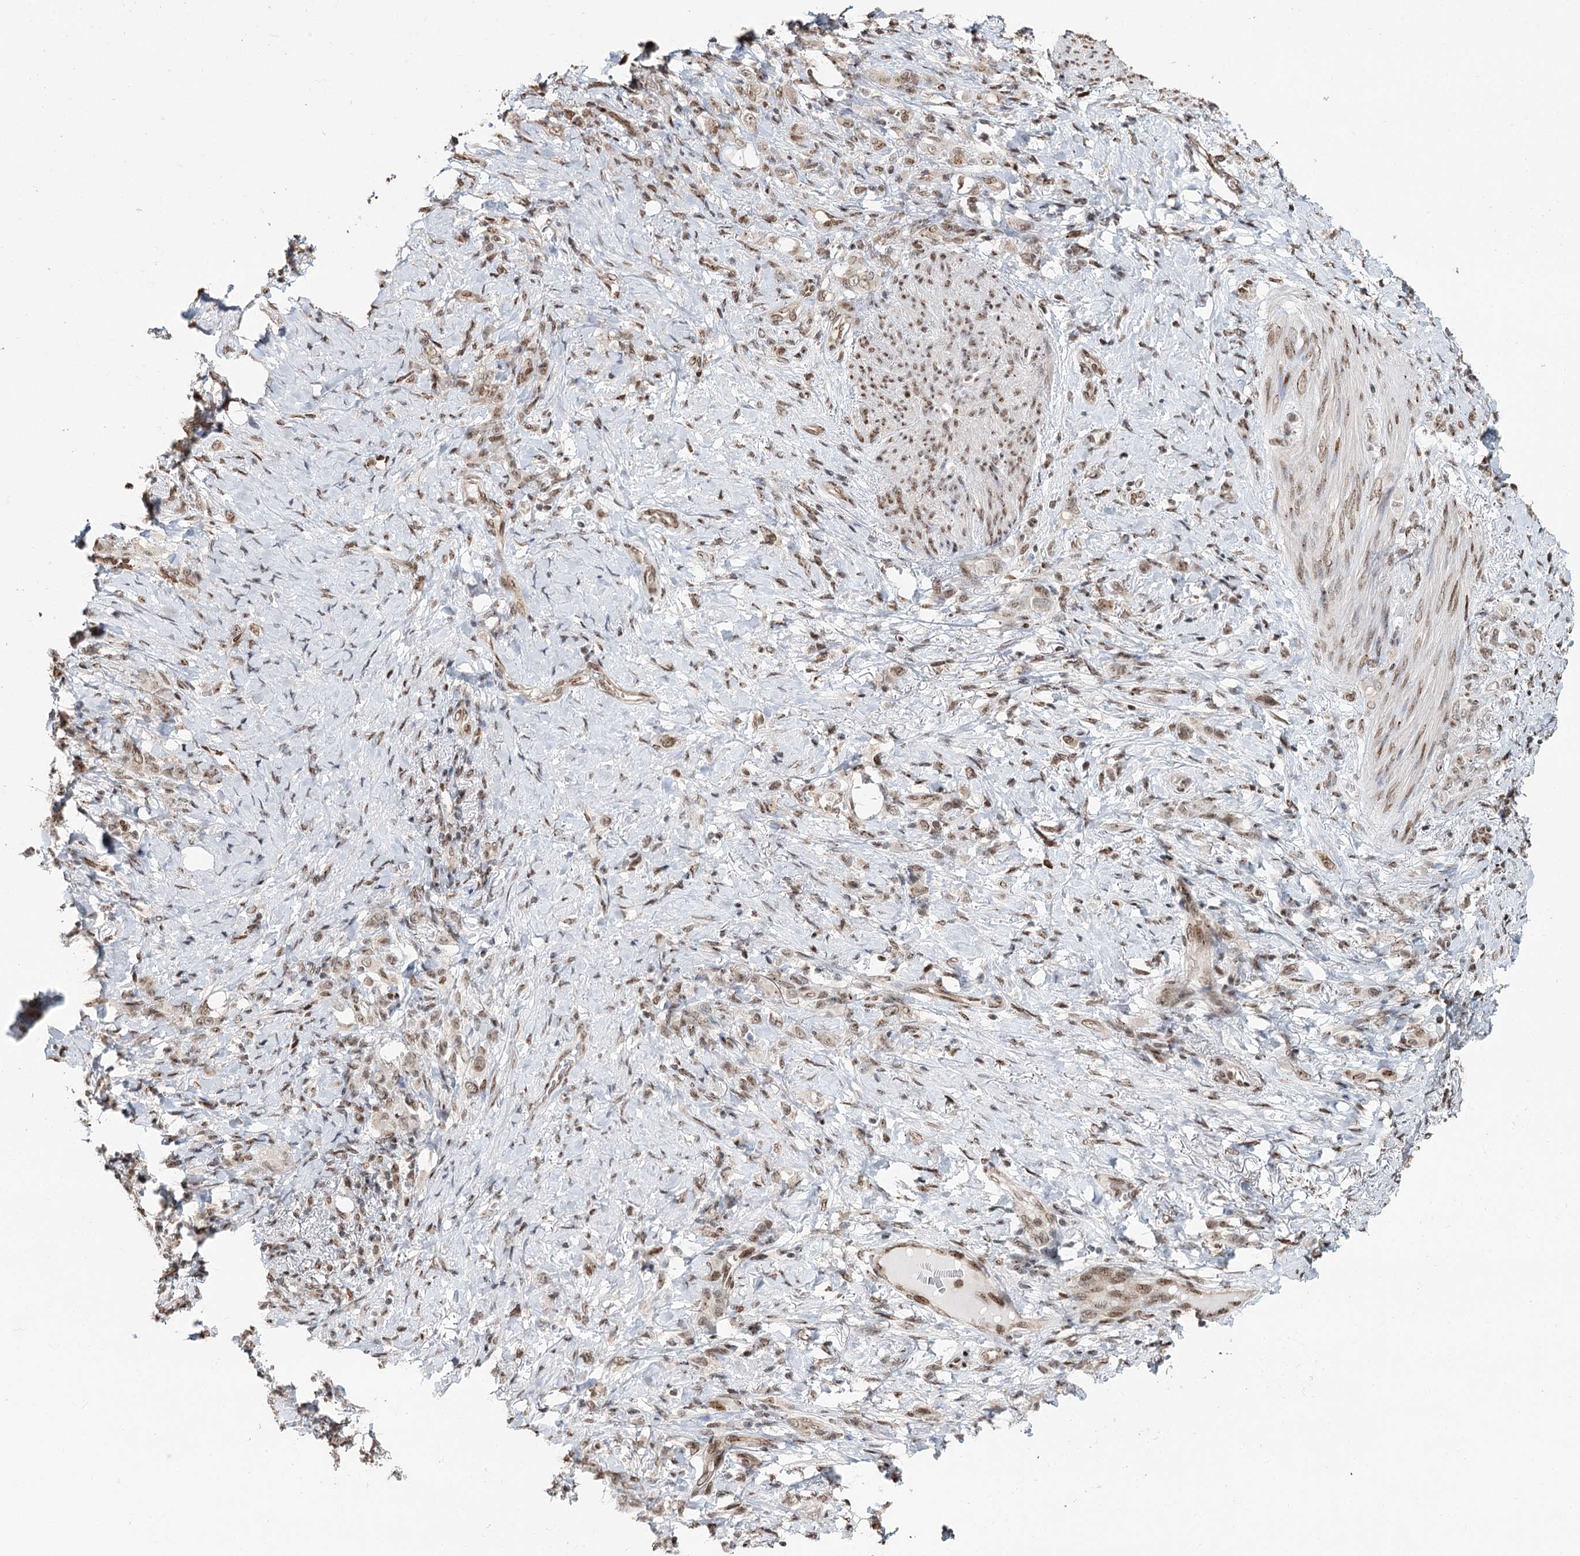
{"staining": {"intensity": "moderate", "quantity": "25%-75%", "location": "nuclear"}, "tissue": "stomach cancer", "cell_type": "Tumor cells", "image_type": "cancer", "snomed": [{"axis": "morphology", "description": "Adenocarcinoma, NOS"}, {"axis": "topography", "description": "Stomach"}], "caption": "Stomach cancer (adenocarcinoma) stained for a protein (brown) reveals moderate nuclear positive staining in about 25%-75% of tumor cells.", "gene": "RPS27A", "patient": {"sex": "female", "age": 79}}